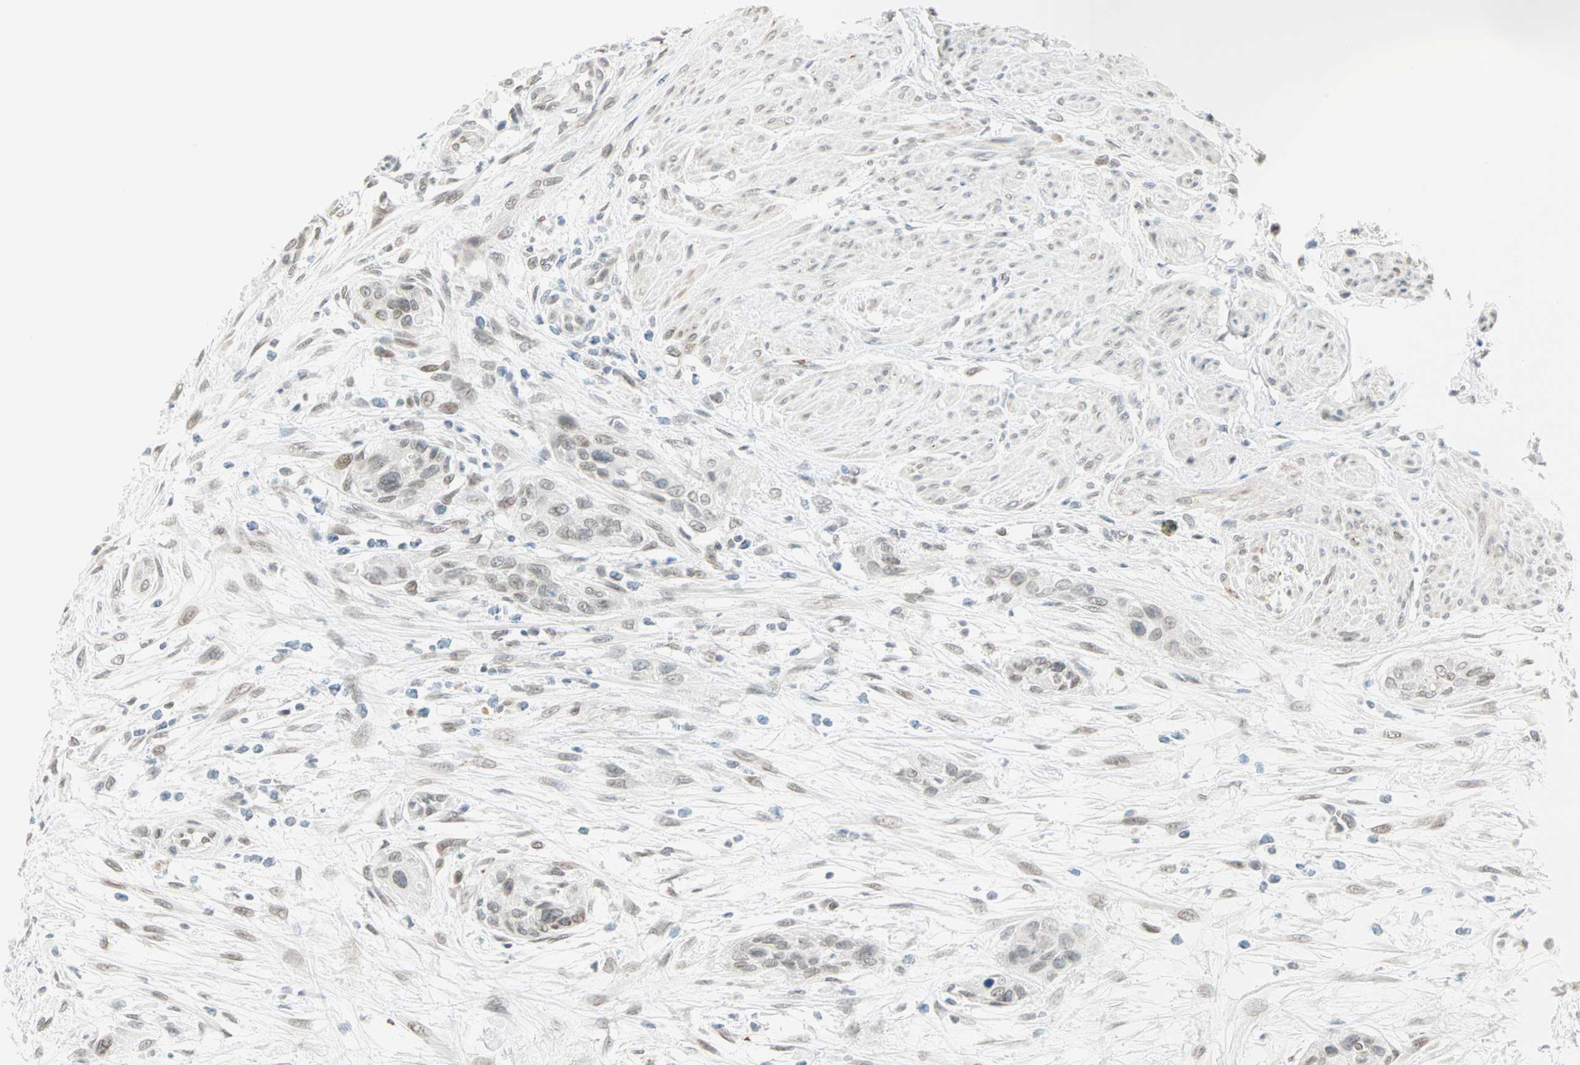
{"staining": {"intensity": "weak", "quantity": "<25%", "location": "nuclear"}, "tissue": "urothelial cancer", "cell_type": "Tumor cells", "image_type": "cancer", "snomed": [{"axis": "morphology", "description": "Urothelial carcinoma, High grade"}, {"axis": "topography", "description": "Urinary bladder"}], "caption": "An immunohistochemistry histopathology image of urothelial carcinoma (high-grade) is shown. There is no staining in tumor cells of urothelial carcinoma (high-grade).", "gene": "BCAN", "patient": {"sex": "male", "age": 35}}